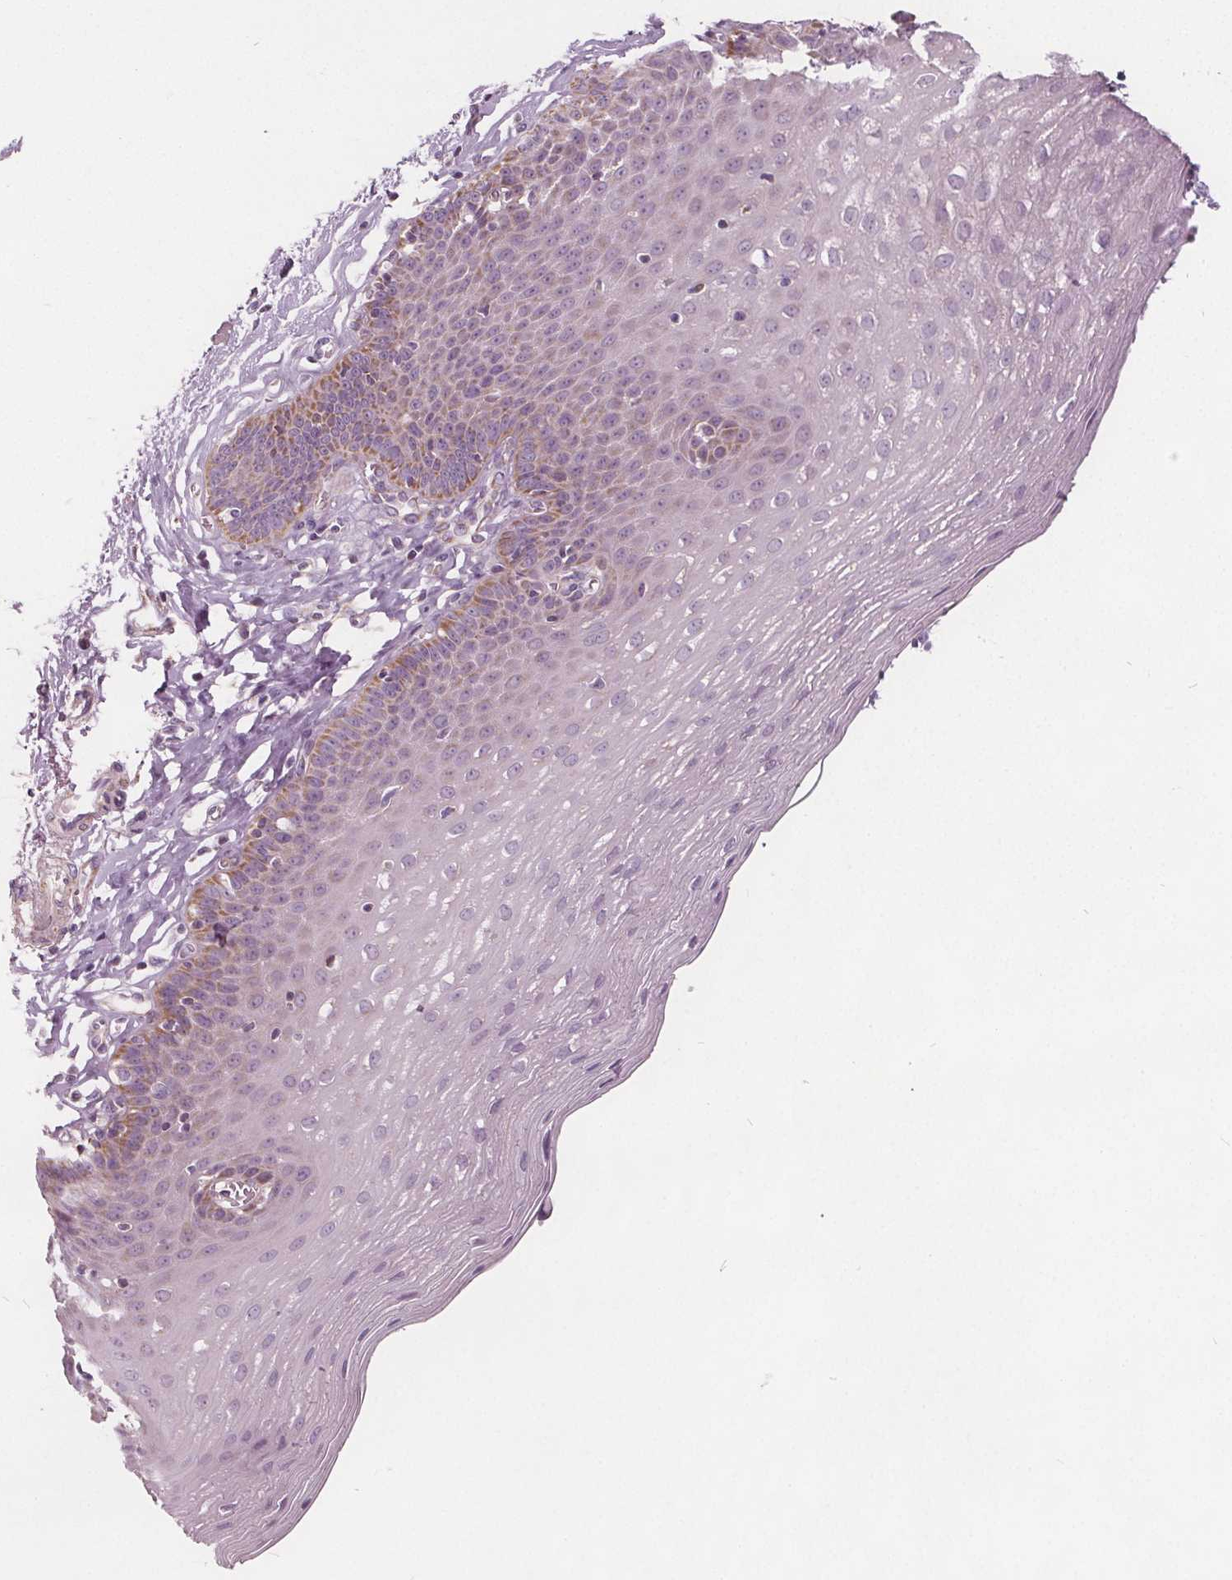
{"staining": {"intensity": "weak", "quantity": "<25%", "location": "cytoplasmic/membranous"}, "tissue": "esophagus", "cell_type": "Squamous epithelial cells", "image_type": "normal", "snomed": [{"axis": "morphology", "description": "Normal tissue, NOS"}, {"axis": "topography", "description": "Esophagus"}], "caption": "Benign esophagus was stained to show a protein in brown. There is no significant positivity in squamous epithelial cells. (Brightfield microscopy of DAB (3,3'-diaminobenzidine) immunohistochemistry at high magnification).", "gene": "ECI2", "patient": {"sex": "female", "age": 81}}